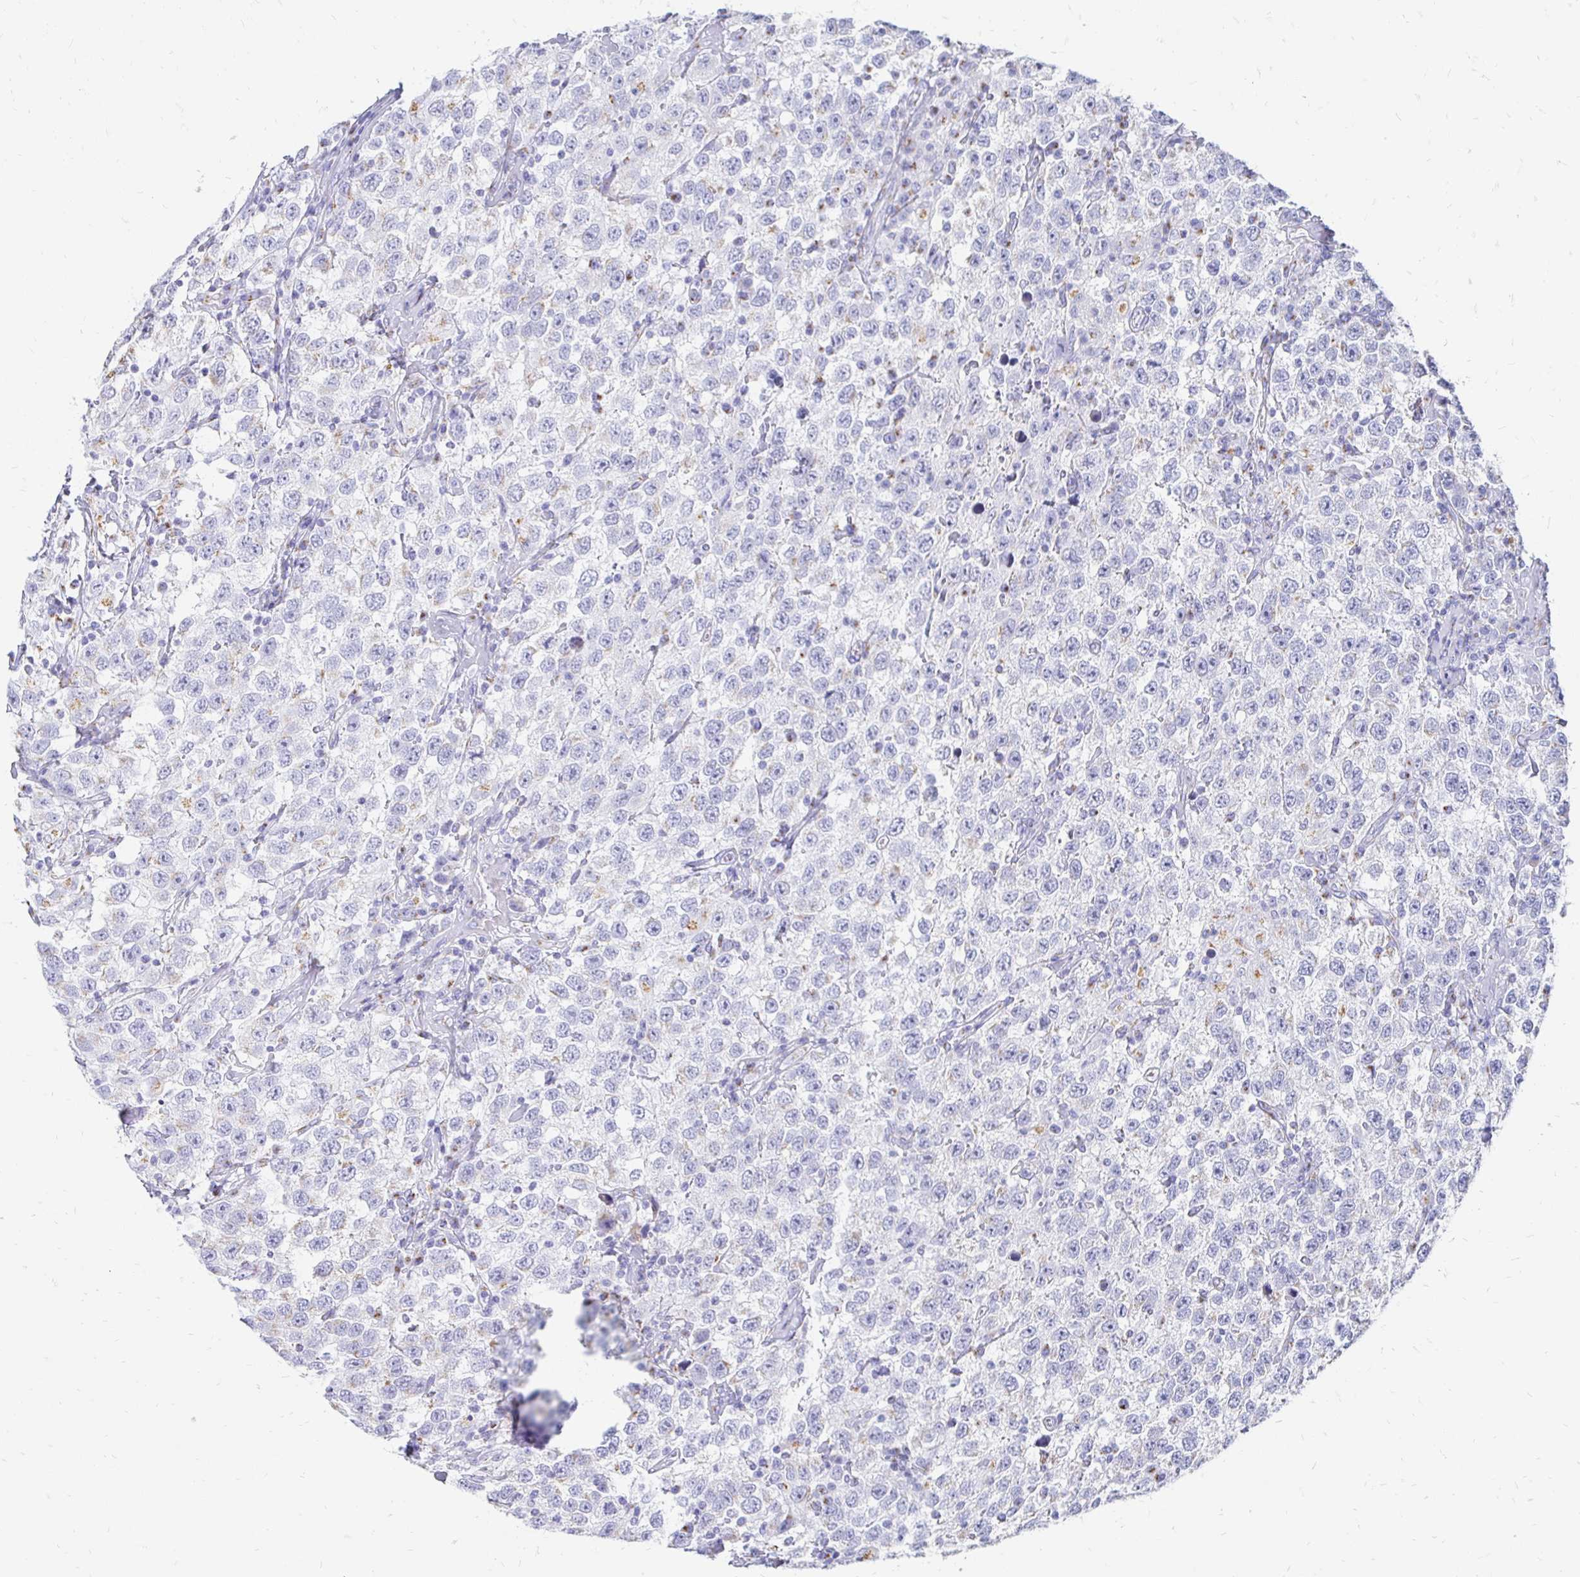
{"staining": {"intensity": "negative", "quantity": "none", "location": "none"}, "tissue": "testis cancer", "cell_type": "Tumor cells", "image_type": "cancer", "snomed": [{"axis": "morphology", "description": "Seminoma, NOS"}, {"axis": "topography", "description": "Testis"}], "caption": "This is a photomicrograph of immunohistochemistry staining of testis cancer, which shows no positivity in tumor cells.", "gene": "PAGE4", "patient": {"sex": "male", "age": 41}}